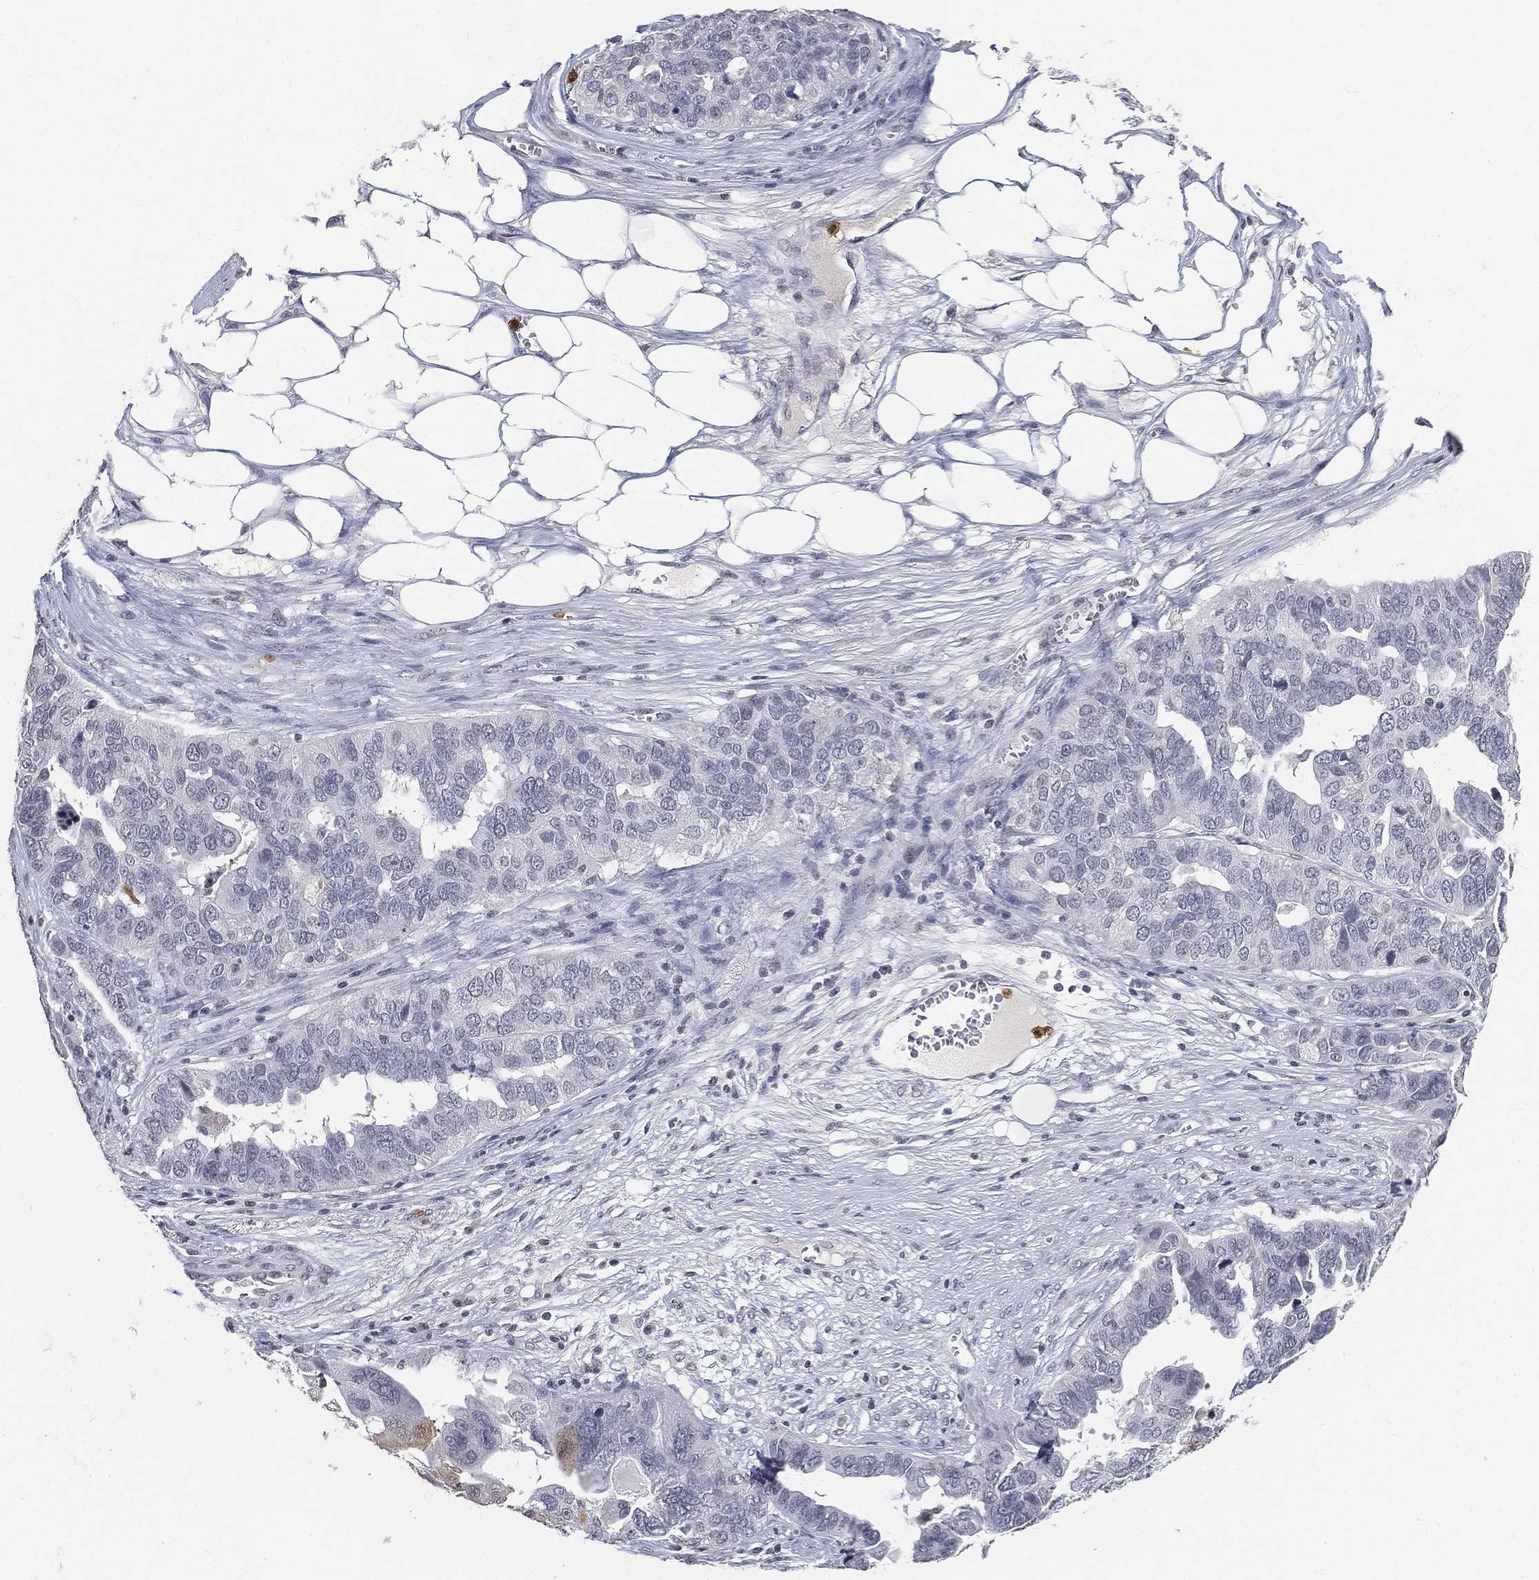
{"staining": {"intensity": "negative", "quantity": "none", "location": "none"}, "tissue": "ovarian cancer", "cell_type": "Tumor cells", "image_type": "cancer", "snomed": [{"axis": "morphology", "description": "Carcinoma, endometroid"}, {"axis": "topography", "description": "Soft tissue"}, {"axis": "topography", "description": "Ovary"}], "caption": "IHC micrograph of ovarian cancer (endometroid carcinoma) stained for a protein (brown), which shows no staining in tumor cells. (Brightfield microscopy of DAB immunohistochemistry at high magnification).", "gene": "ARG1", "patient": {"sex": "female", "age": 52}}